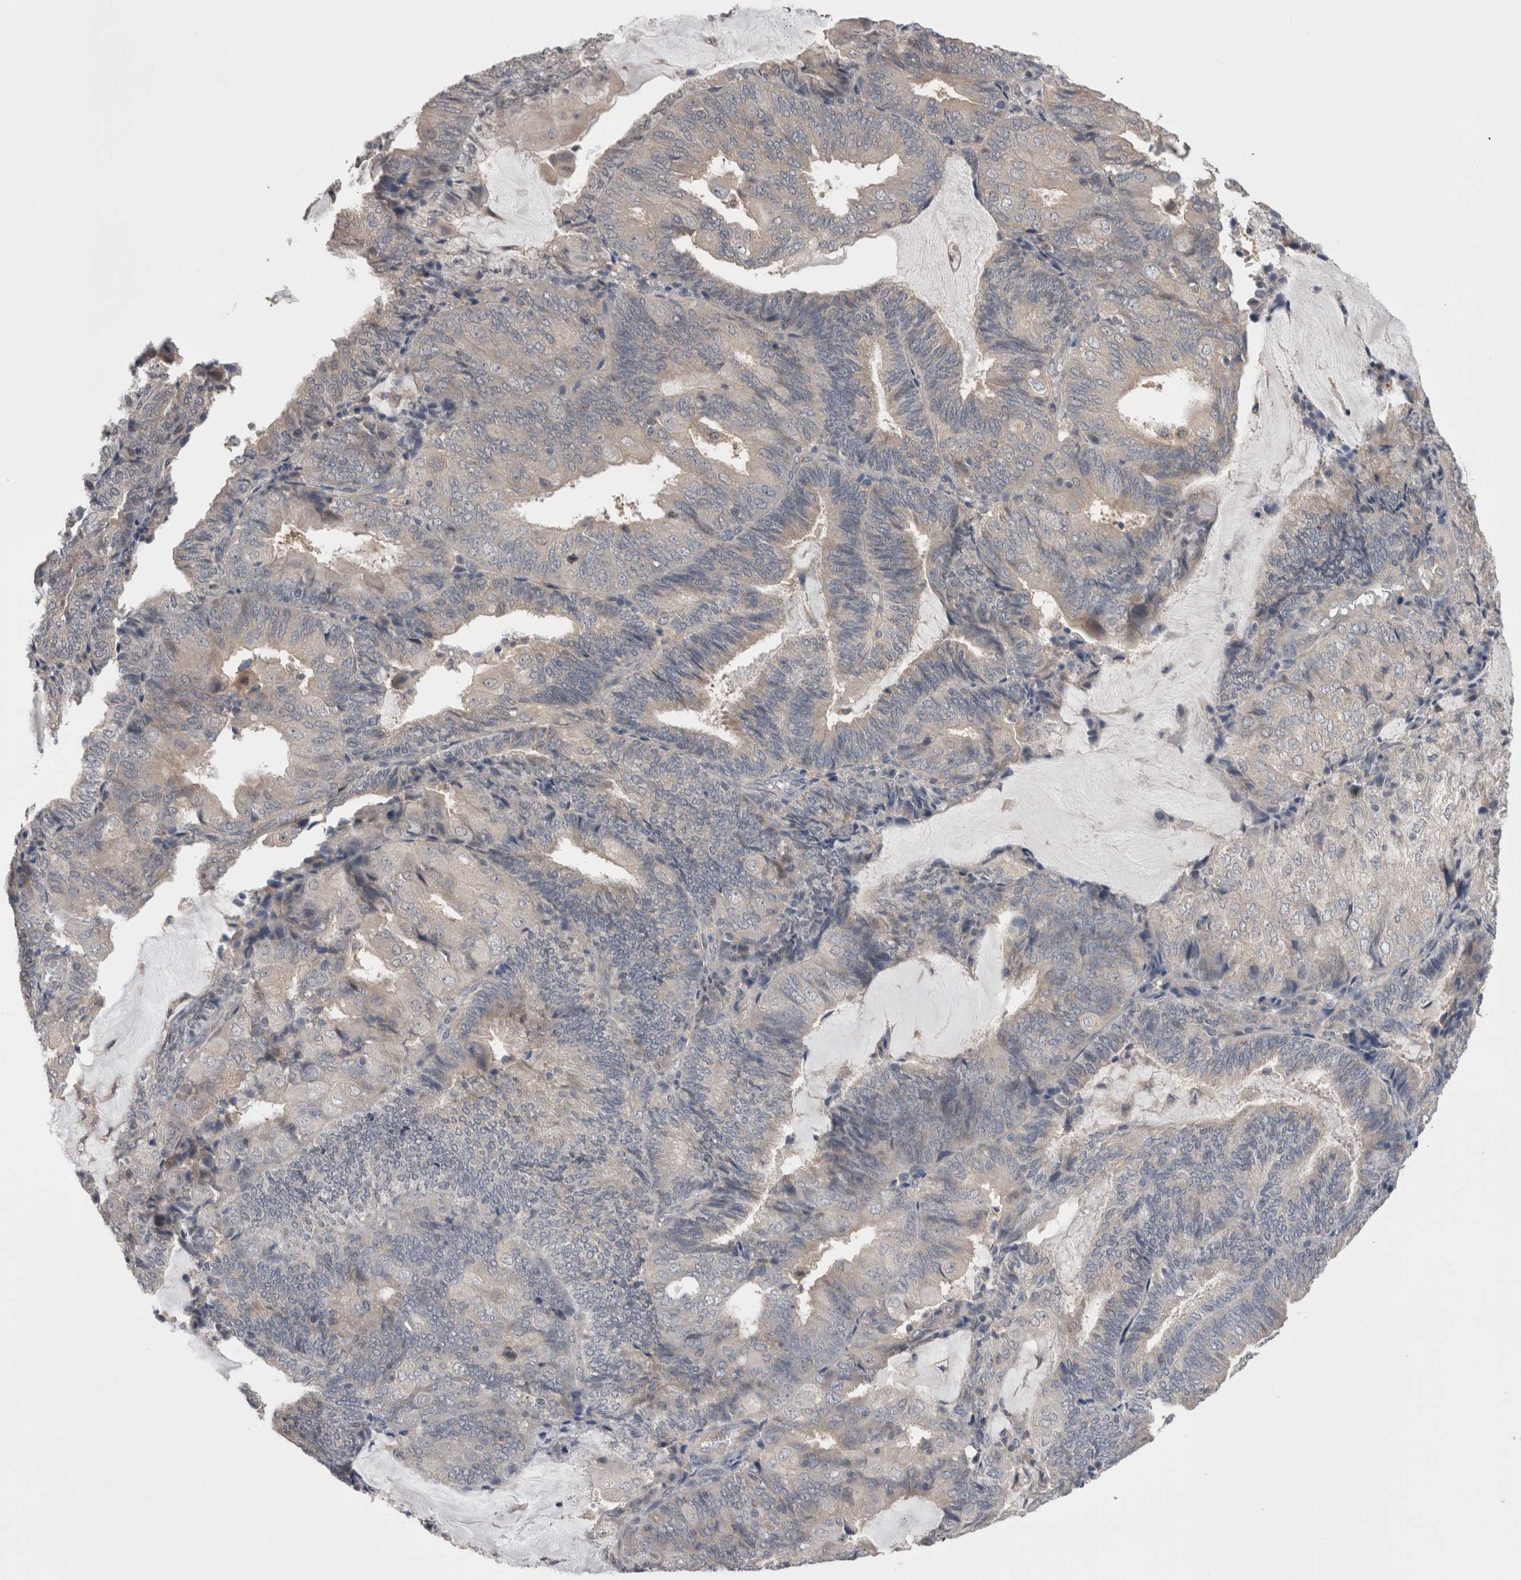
{"staining": {"intensity": "weak", "quantity": "25%-75%", "location": "cytoplasmic/membranous"}, "tissue": "endometrial cancer", "cell_type": "Tumor cells", "image_type": "cancer", "snomed": [{"axis": "morphology", "description": "Adenocarcinoma, NOS"}, {"axis": "topography", "description": "Endometrium"}], "caption": "The histopathology image displays immunohistochemical staining of endometrial cancer. There is weak cytoplasmic/membranous positivity is present in approximately 25%-75% of tumor cells.", "gene": "DCTN6", "patient": {"sex": "female", "age": 81}}